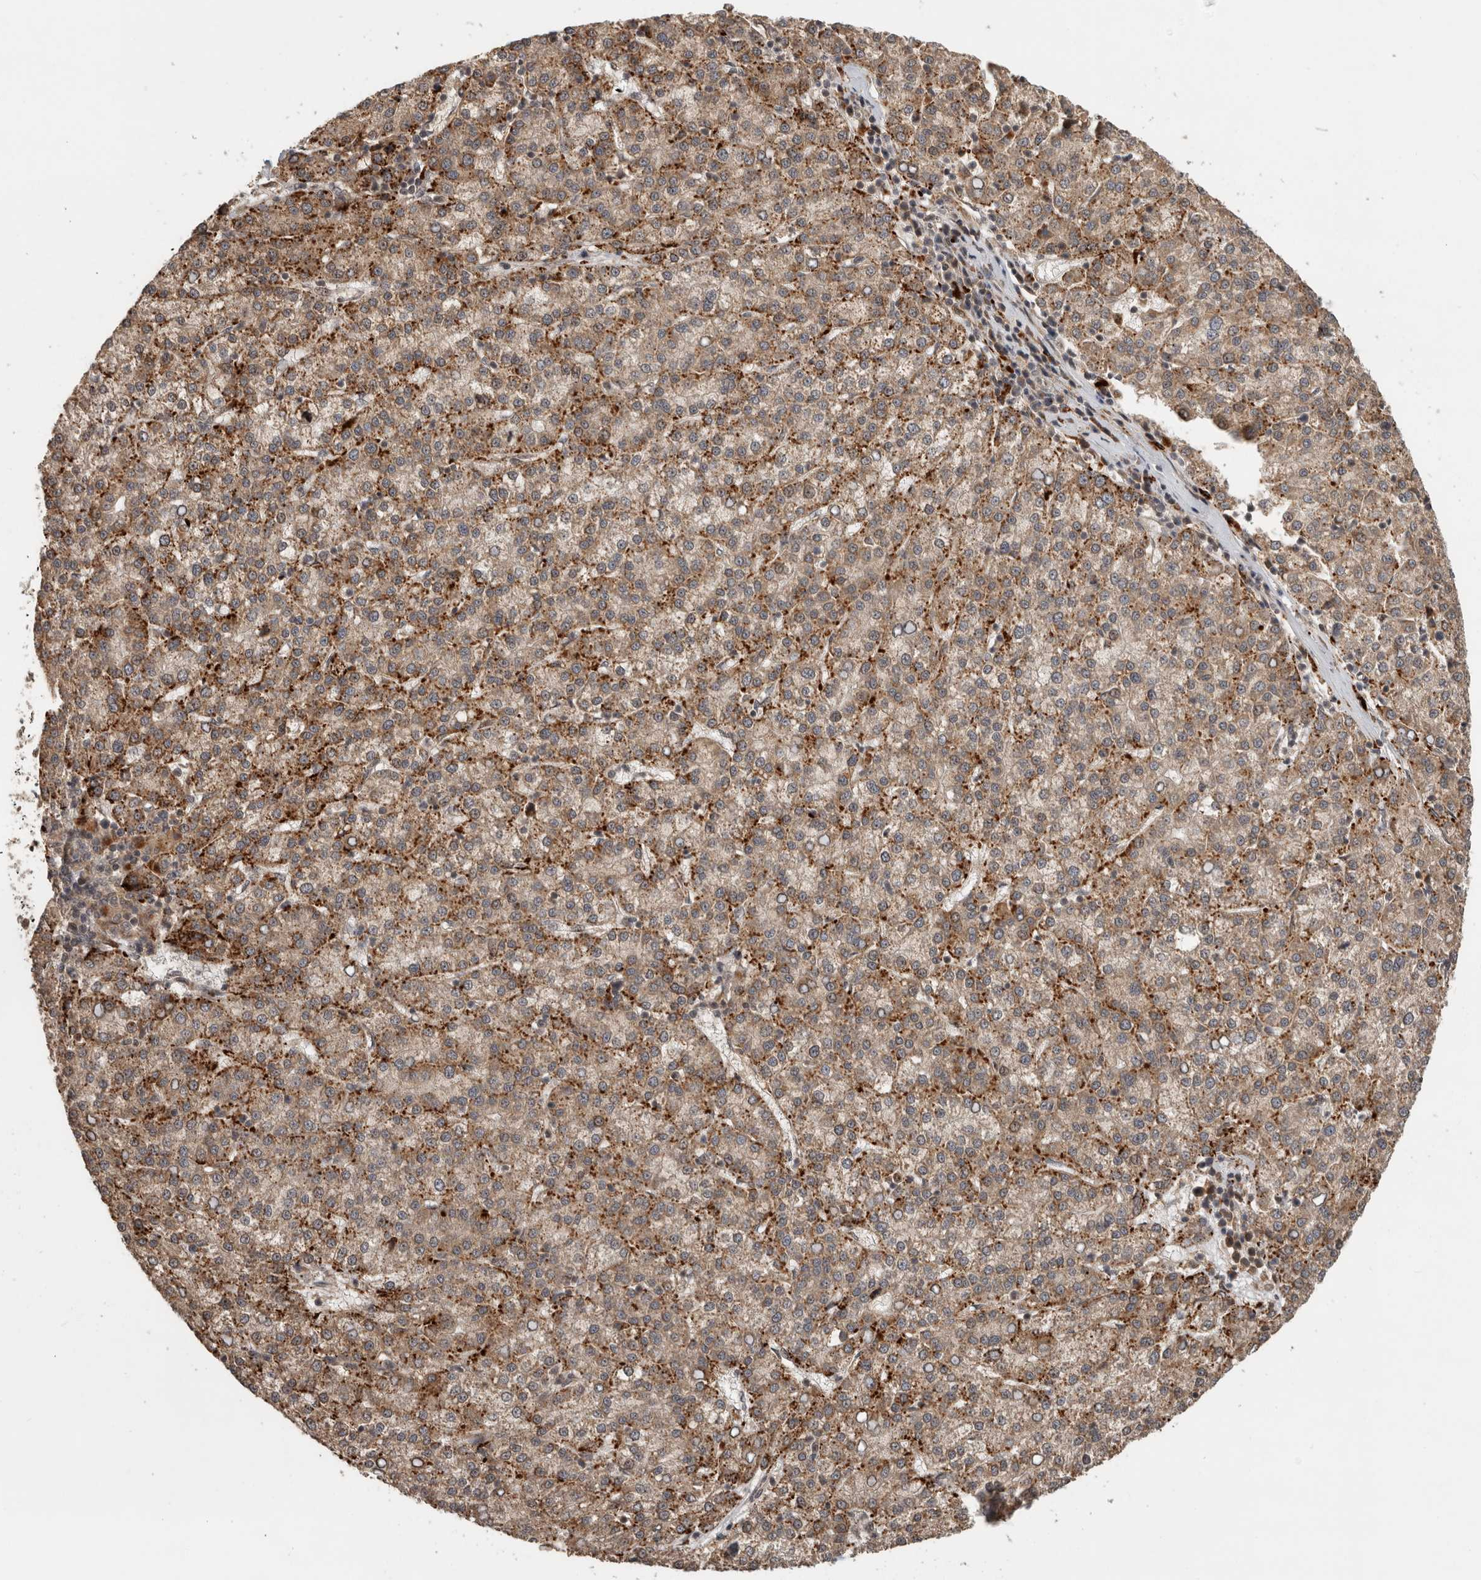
{"staining": {"intensity": "moderate", "quantity": ">75%", "location": "cytoplasmic/membranous"}, "tissue": "liver cancer", "cell_type": "Tumor cells", "image_type": "cancer", "snomed": [{"axis": "morphology", "description": "Carcinoma, Hepatocellular, NOS"}, {"axis": "topography", "description": "Liver"}], "caption": "Immunohistochemistry (IHC) of human hepatocellular carcinoma (liver) demonstrates medium levels of moderate cytoplasmic/membranous staining in about >75% of tumor cells.", "gene": "PITPNC1", "patient": {"sex": "female", "age": 58}}